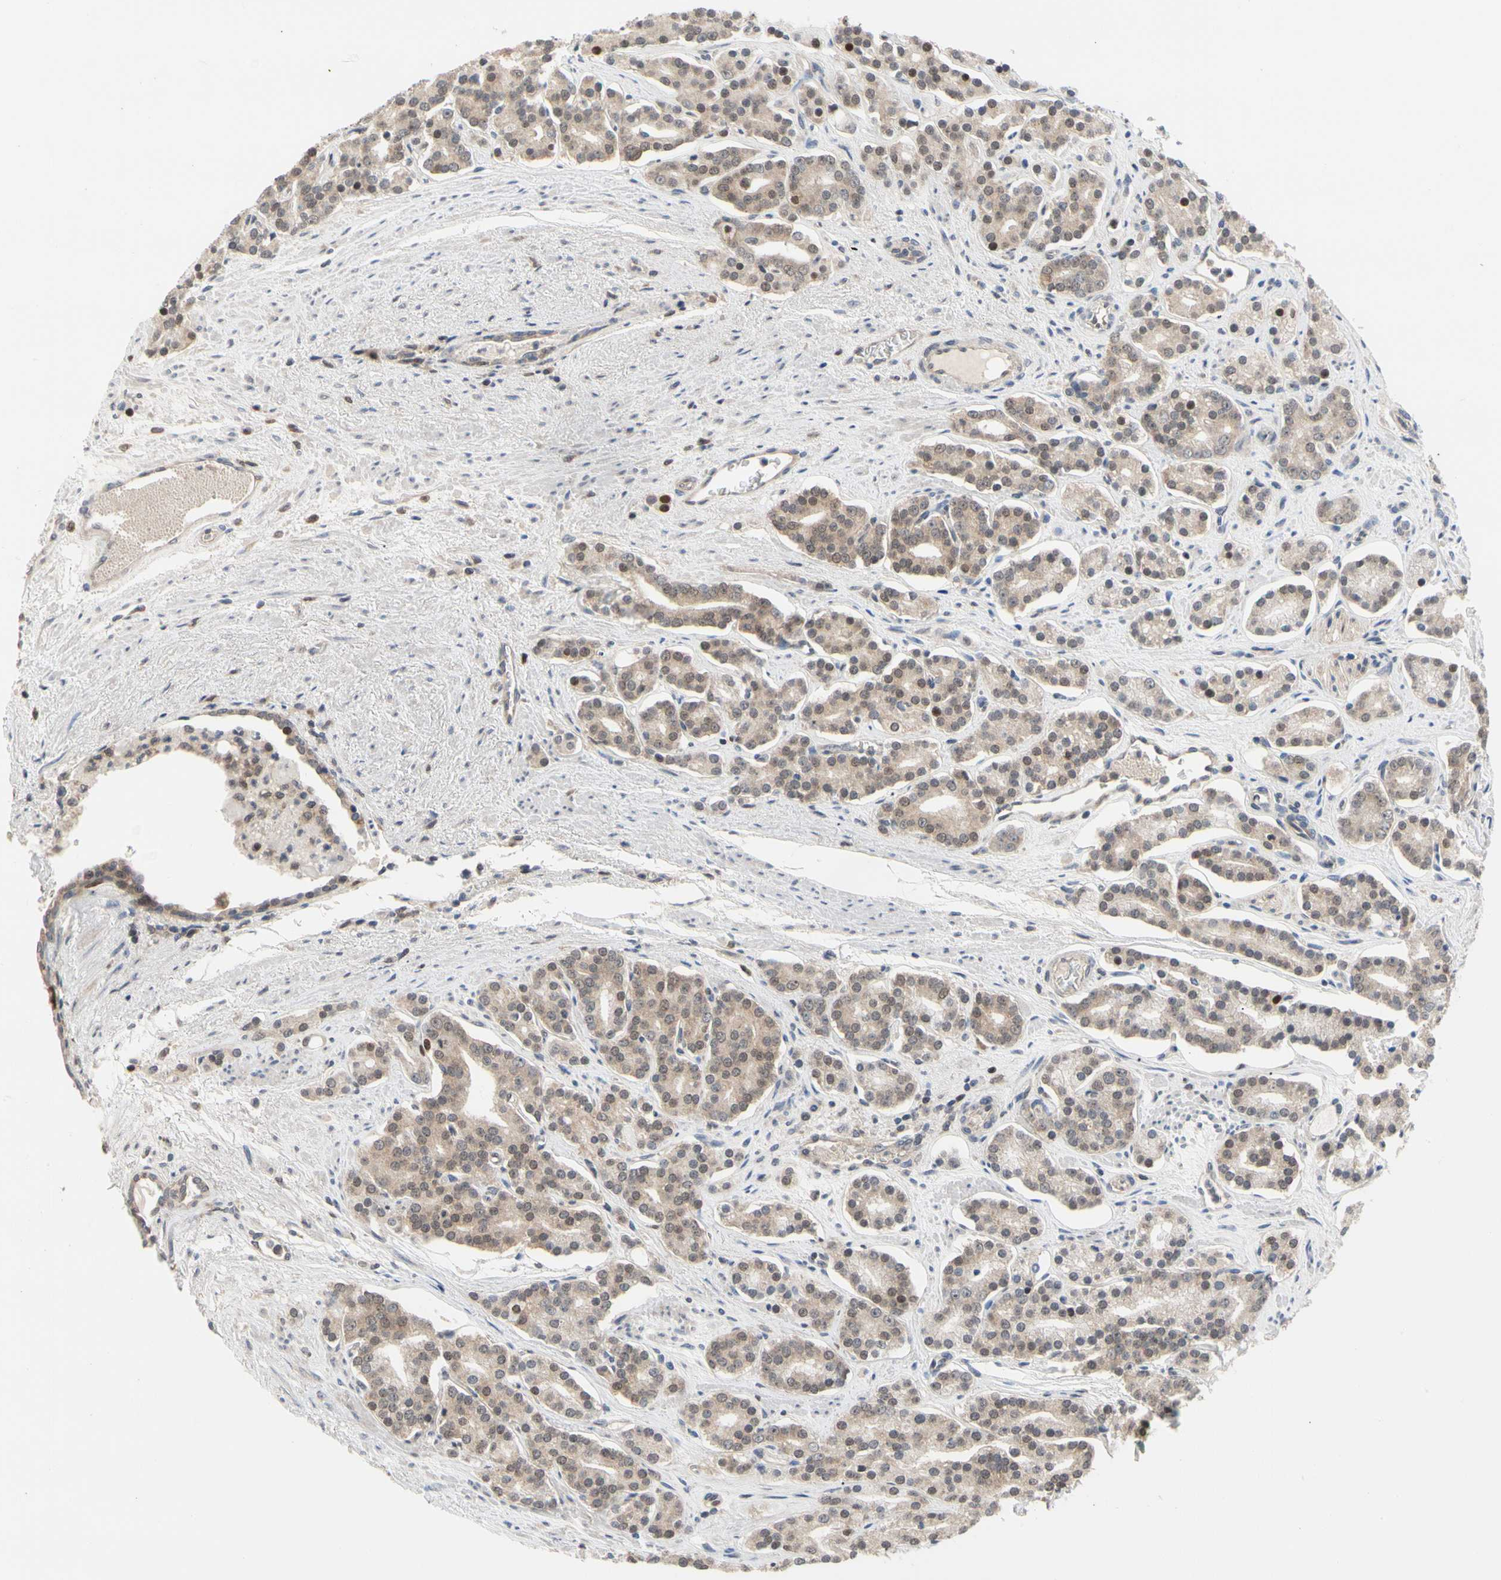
{"staining": {"intensity": "weak", "quantity": ">75%", "location": "cytoplasmic/membranous,nuclear"}, "tissue": "prostate cancer", "cell_type": "Tumor cells", "image_type": "cancer", "snomed": [{"axis": "morphology", "description": "Adenocarcinoma, Low grade"}, {"axis": "topography", "description": "Prostate"}], "caption": "Adenocarcinoma (low-grade) (prostate) stained with a protein marker demonstrates weak staining in tumor cells.", "gene": "CDK5", "patient": {"sex": "male", "age": 63}}